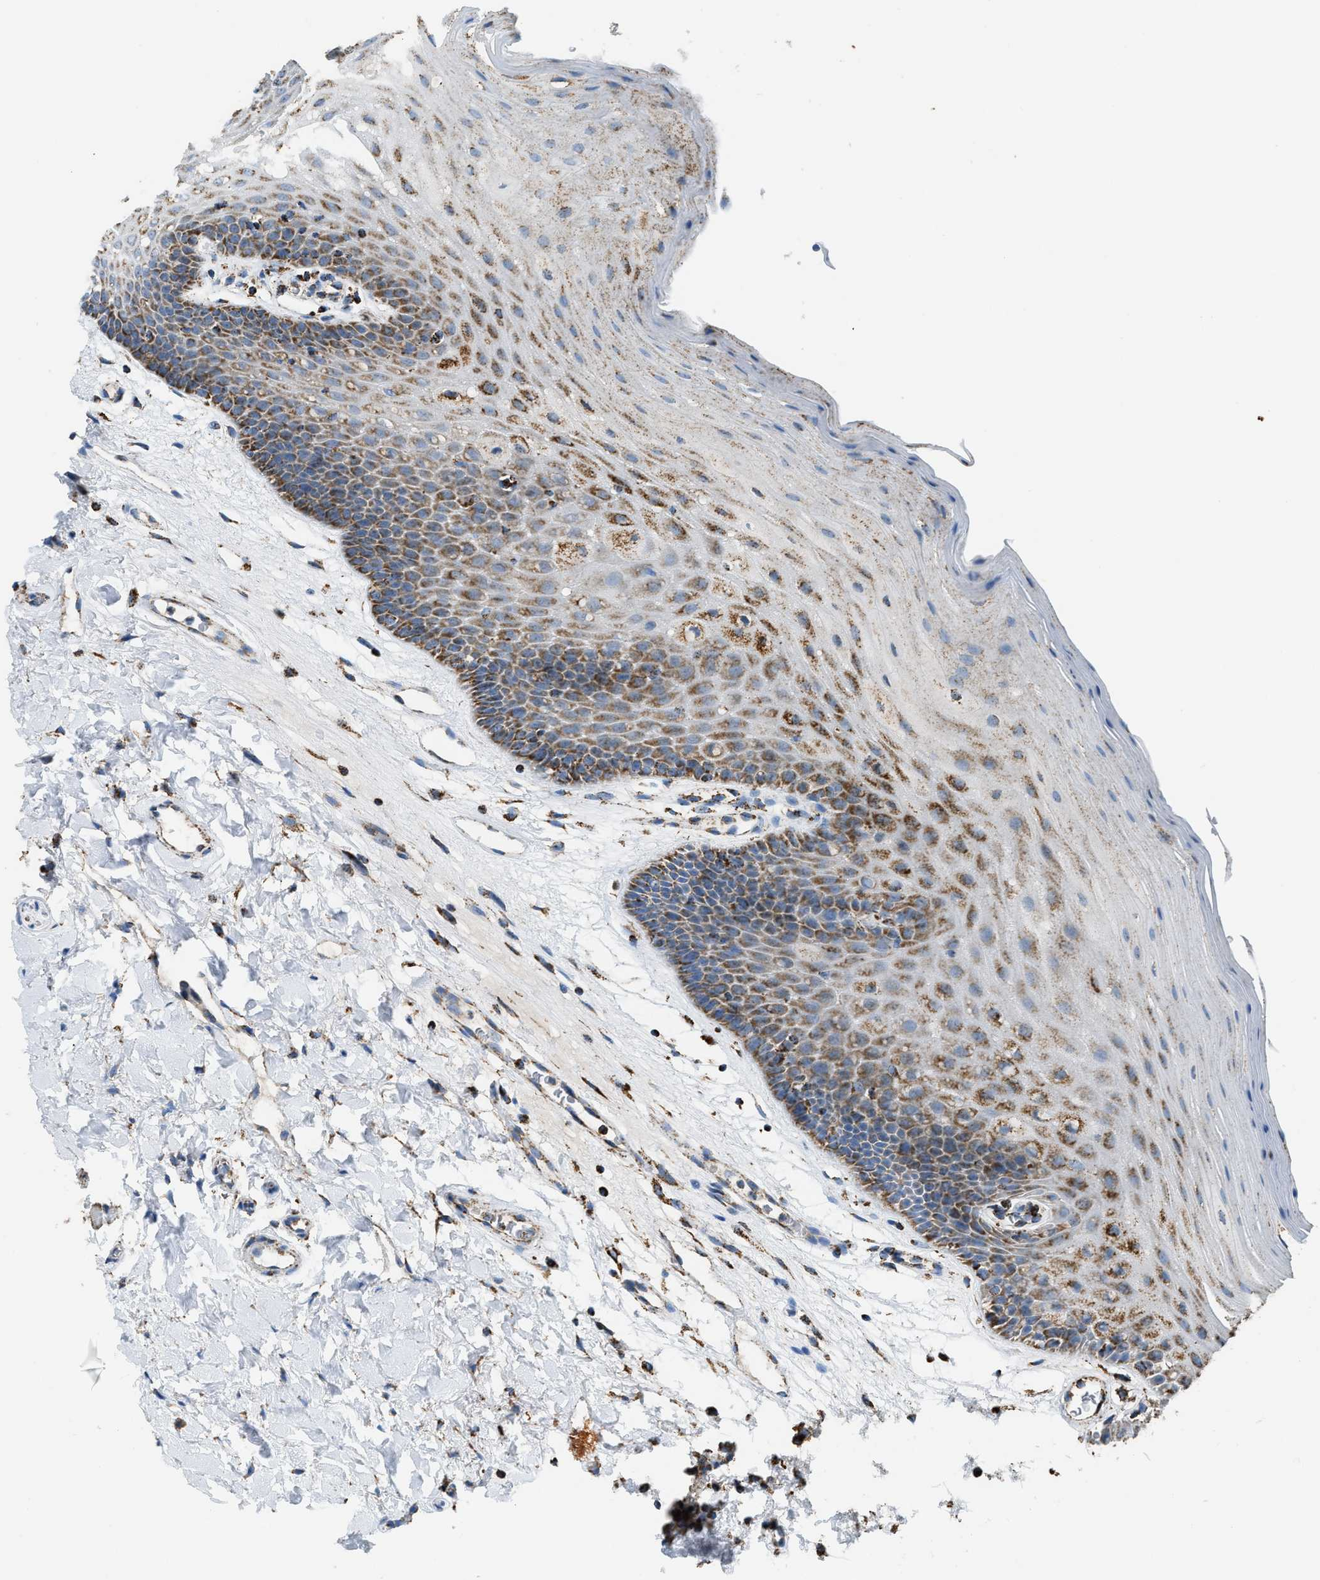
{"staining": {"intensity": "moderate", "quantity": ">75%", "location": "cytoplasmic/membranous"}, "tissue": "oral mucosa", "cell_type": "Squamous epithelial cells", "image_type": "normal", "snomed": [{"axis": "morphology", "description": "Normal tissue, NOS"}, {"axis": "morphology", "description": "Squamous cell carcinoma, NOS"}, {"axis": "topography", "description": "Oral tissue"}, {"axis": "topography", "description": "Head-Neck"}], "caption": "Protein staining of unremarkable oral mucosa exhibits moderate cytoplasmic/membranous expression in approximately >75% of squamous epithelial cells. (DAB IHC with brightfield microscopy, high magnification).", "gene": "ETFB", "patient": {"sex": "male", "age": 71}}